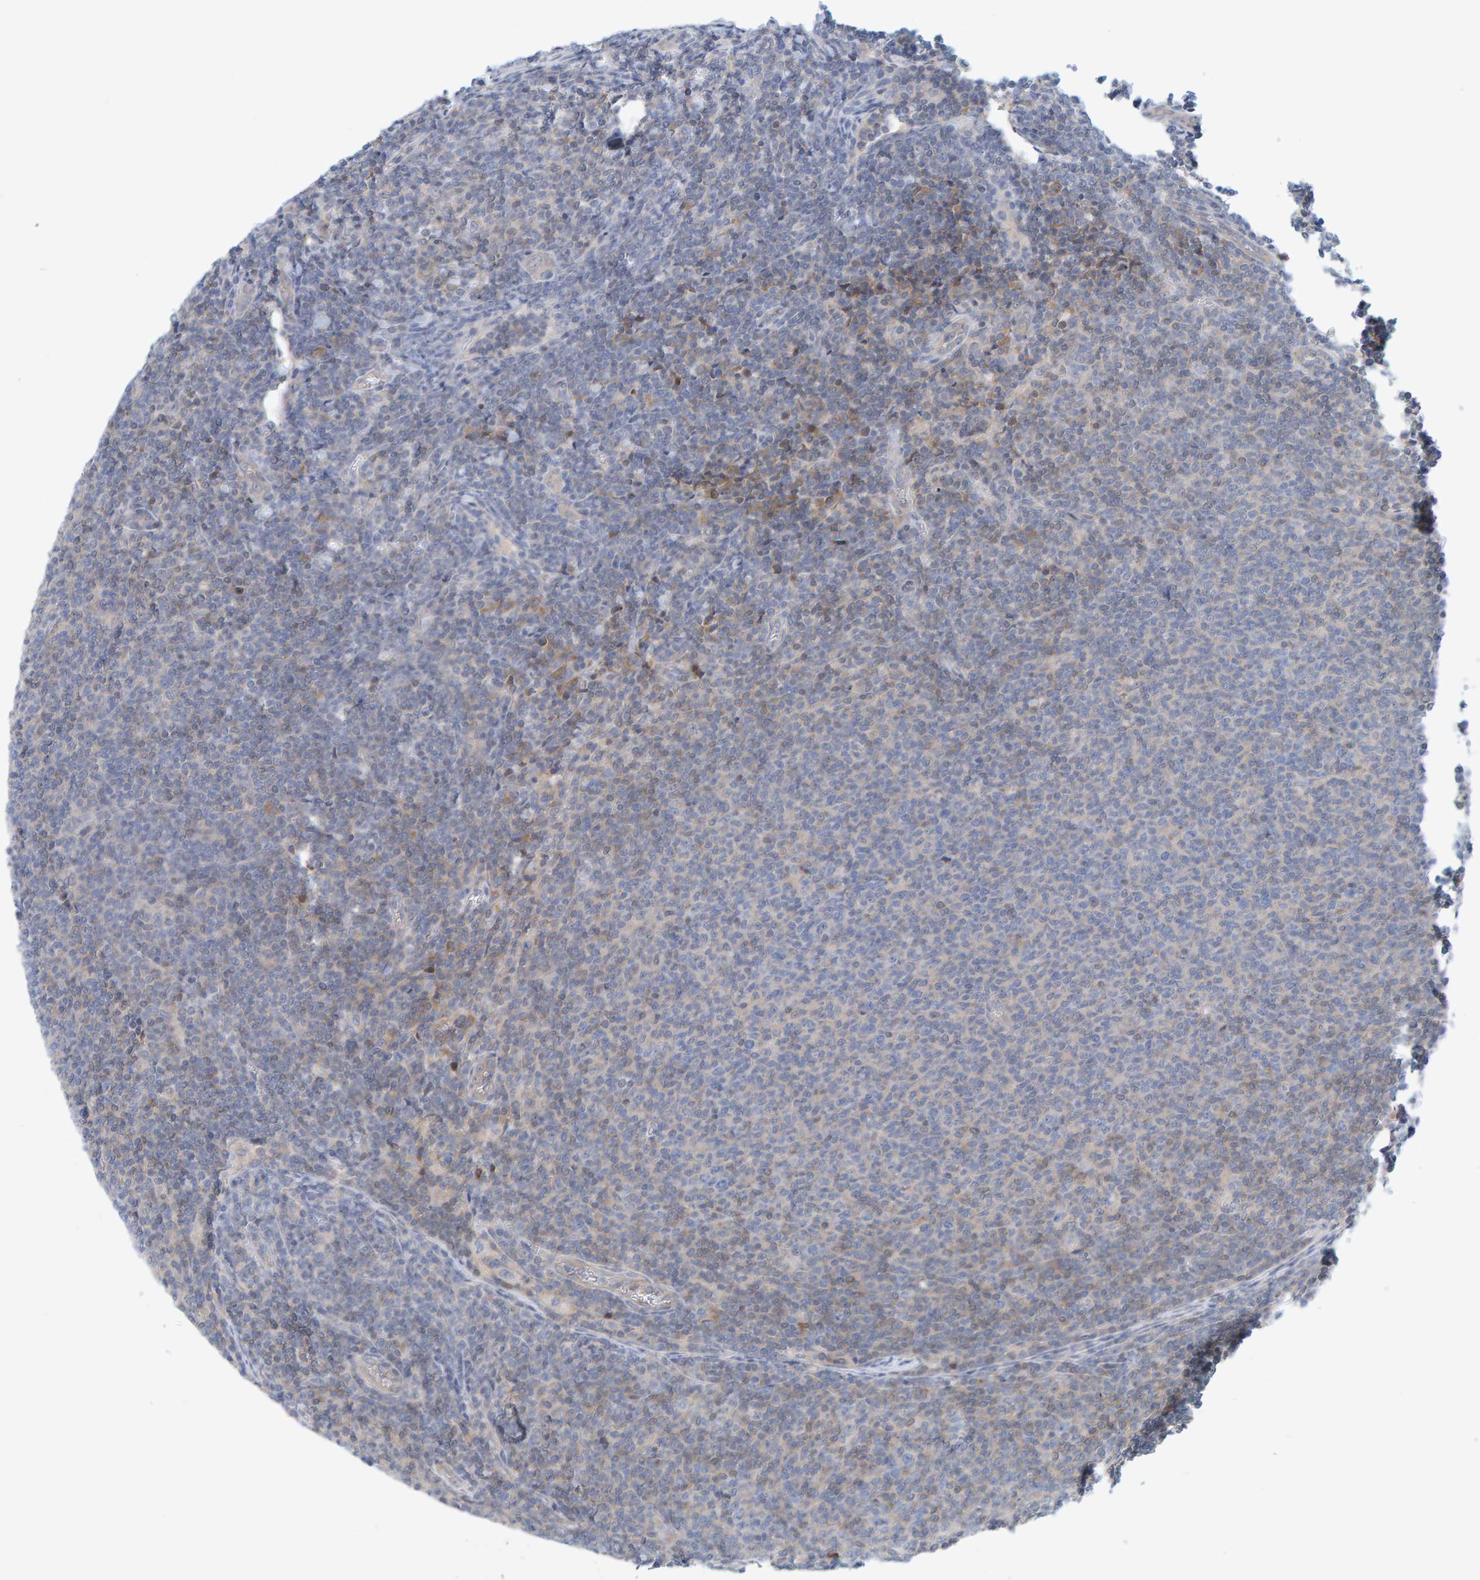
{"staining": {"intensity": "weak", "quantity": "<25%", "location": "cytoplasmic/membranous"}, "tissue": "lymphoma", "cell_type": "Tumor cells", "image_type": "cancer", "snomed": [{"axis": "morphology", "description": "Malignant lymphoma, non-Hodgkin's type, Low grade"}, {"axis": "topography", "description": "Lymph node"}], "caption": "Photomicrograph shows no protein expression in tumor cells of lymphoma tissue.", "gene": "TATDN1", "patient": {"sex": "male", "age": 66}}